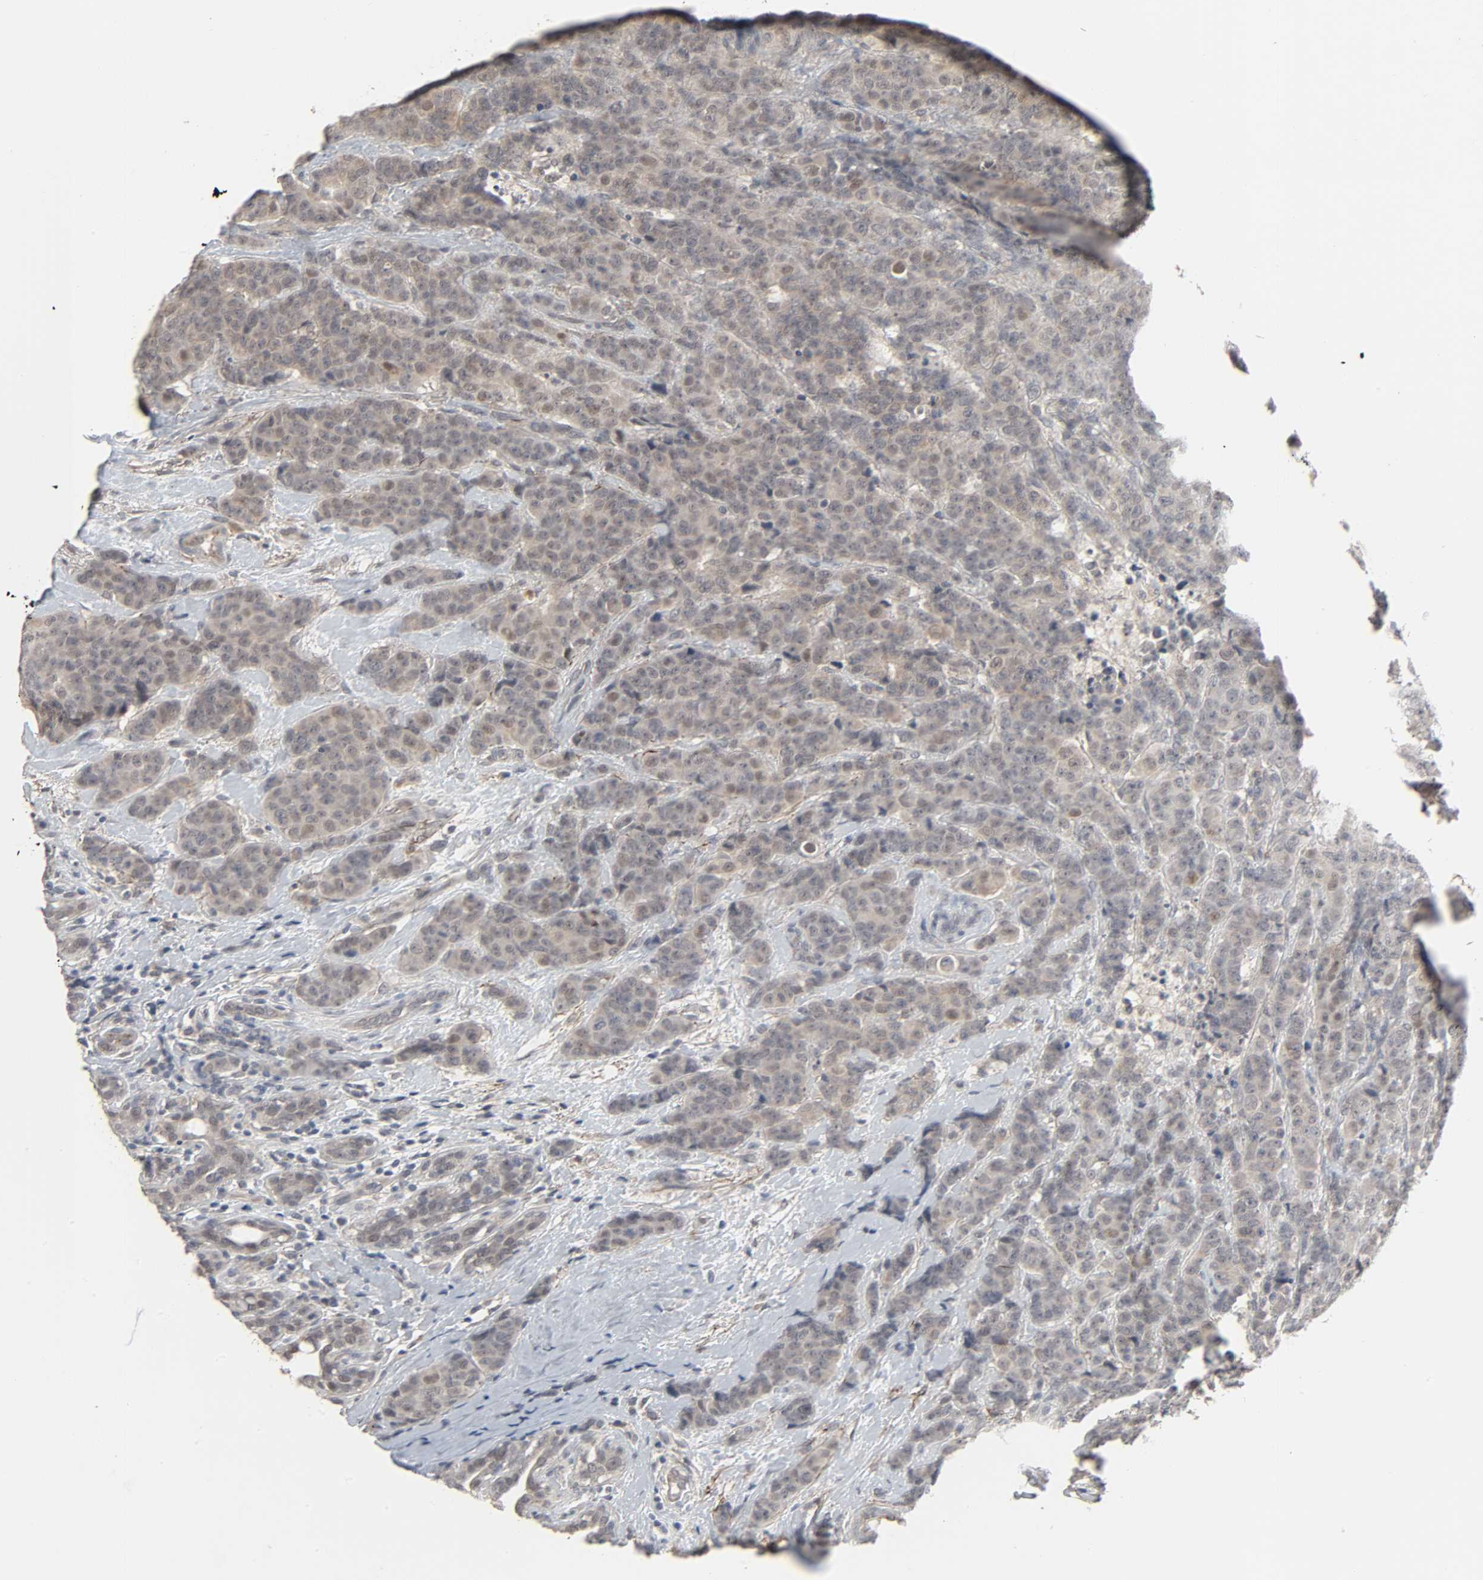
{"staining": {"intensity": "negative", "quantity": "none", "location": "none"}, "tissue": "breast cancer", "cell_type": "Tumor cells", "image_type": "cancer", "snomed": [{"axis": "morphology", "description": "Duct carcinoma"}, {"axis": "topography", "description": "Breast"}], "caption": "This is an immunohistochemistry photomicrograph of breast cancer (intraductal carcinoma). There is no positivity in tumor cells.", "gene": "ZNF222", "patient": {"sex": "female", "age": 40}}